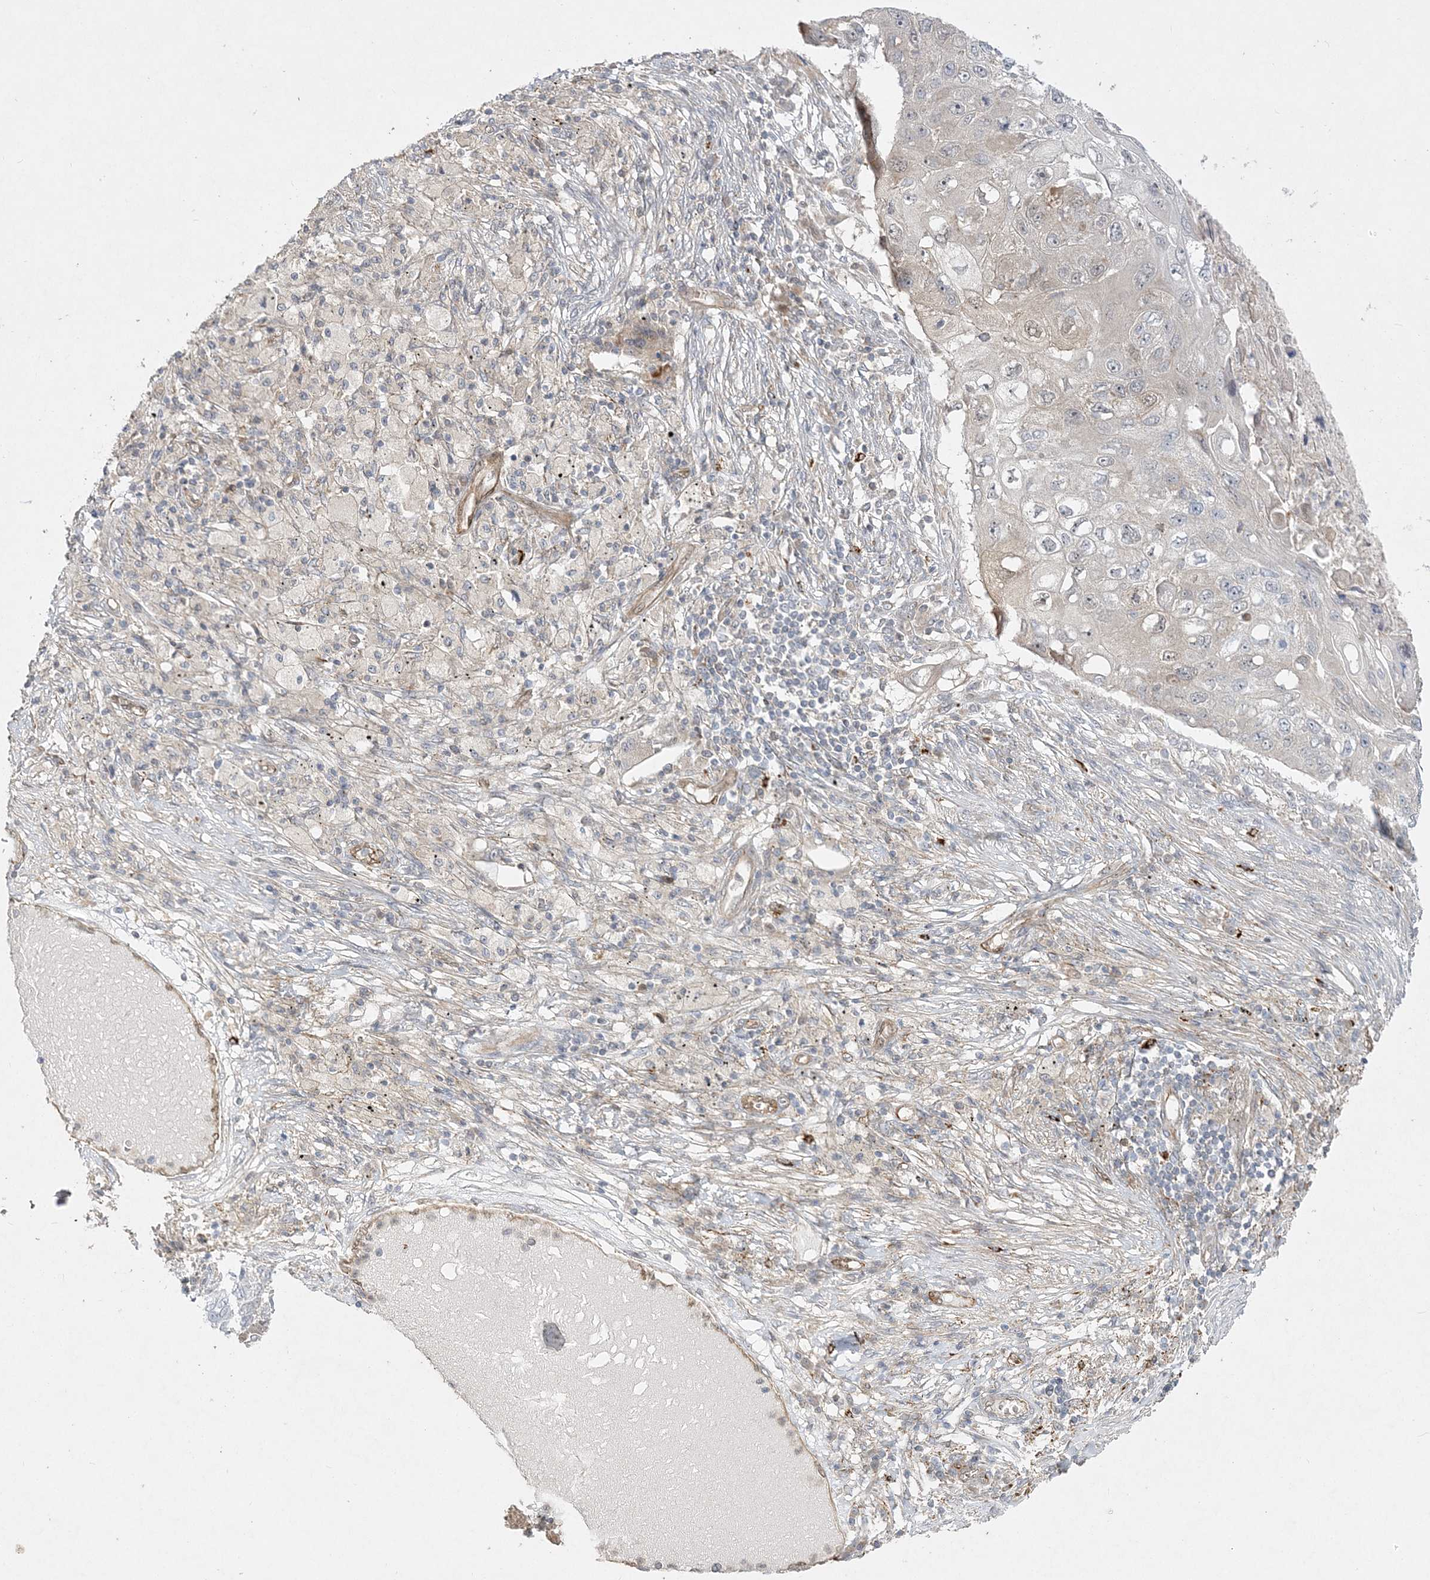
{"staining": {"intensity": "weak", "quantity": "<25%", "location": "cytoplasmic/membranous"}, "tissue": "lung cancer", "cell_type": "Tumor cells", "image_type": "cancer", "snomed": [{"axis": "morphology", "description": "Squamous cell carcinoma, NOS"}, {"axis": "topography", "description": "Lung"}], "caption": "Protein analysis of squamous cell carcinoma (lung) shows no significant expression in tumor cells.", "gene": "INPP1", "patient": {"sex": "female", "age": 63}}